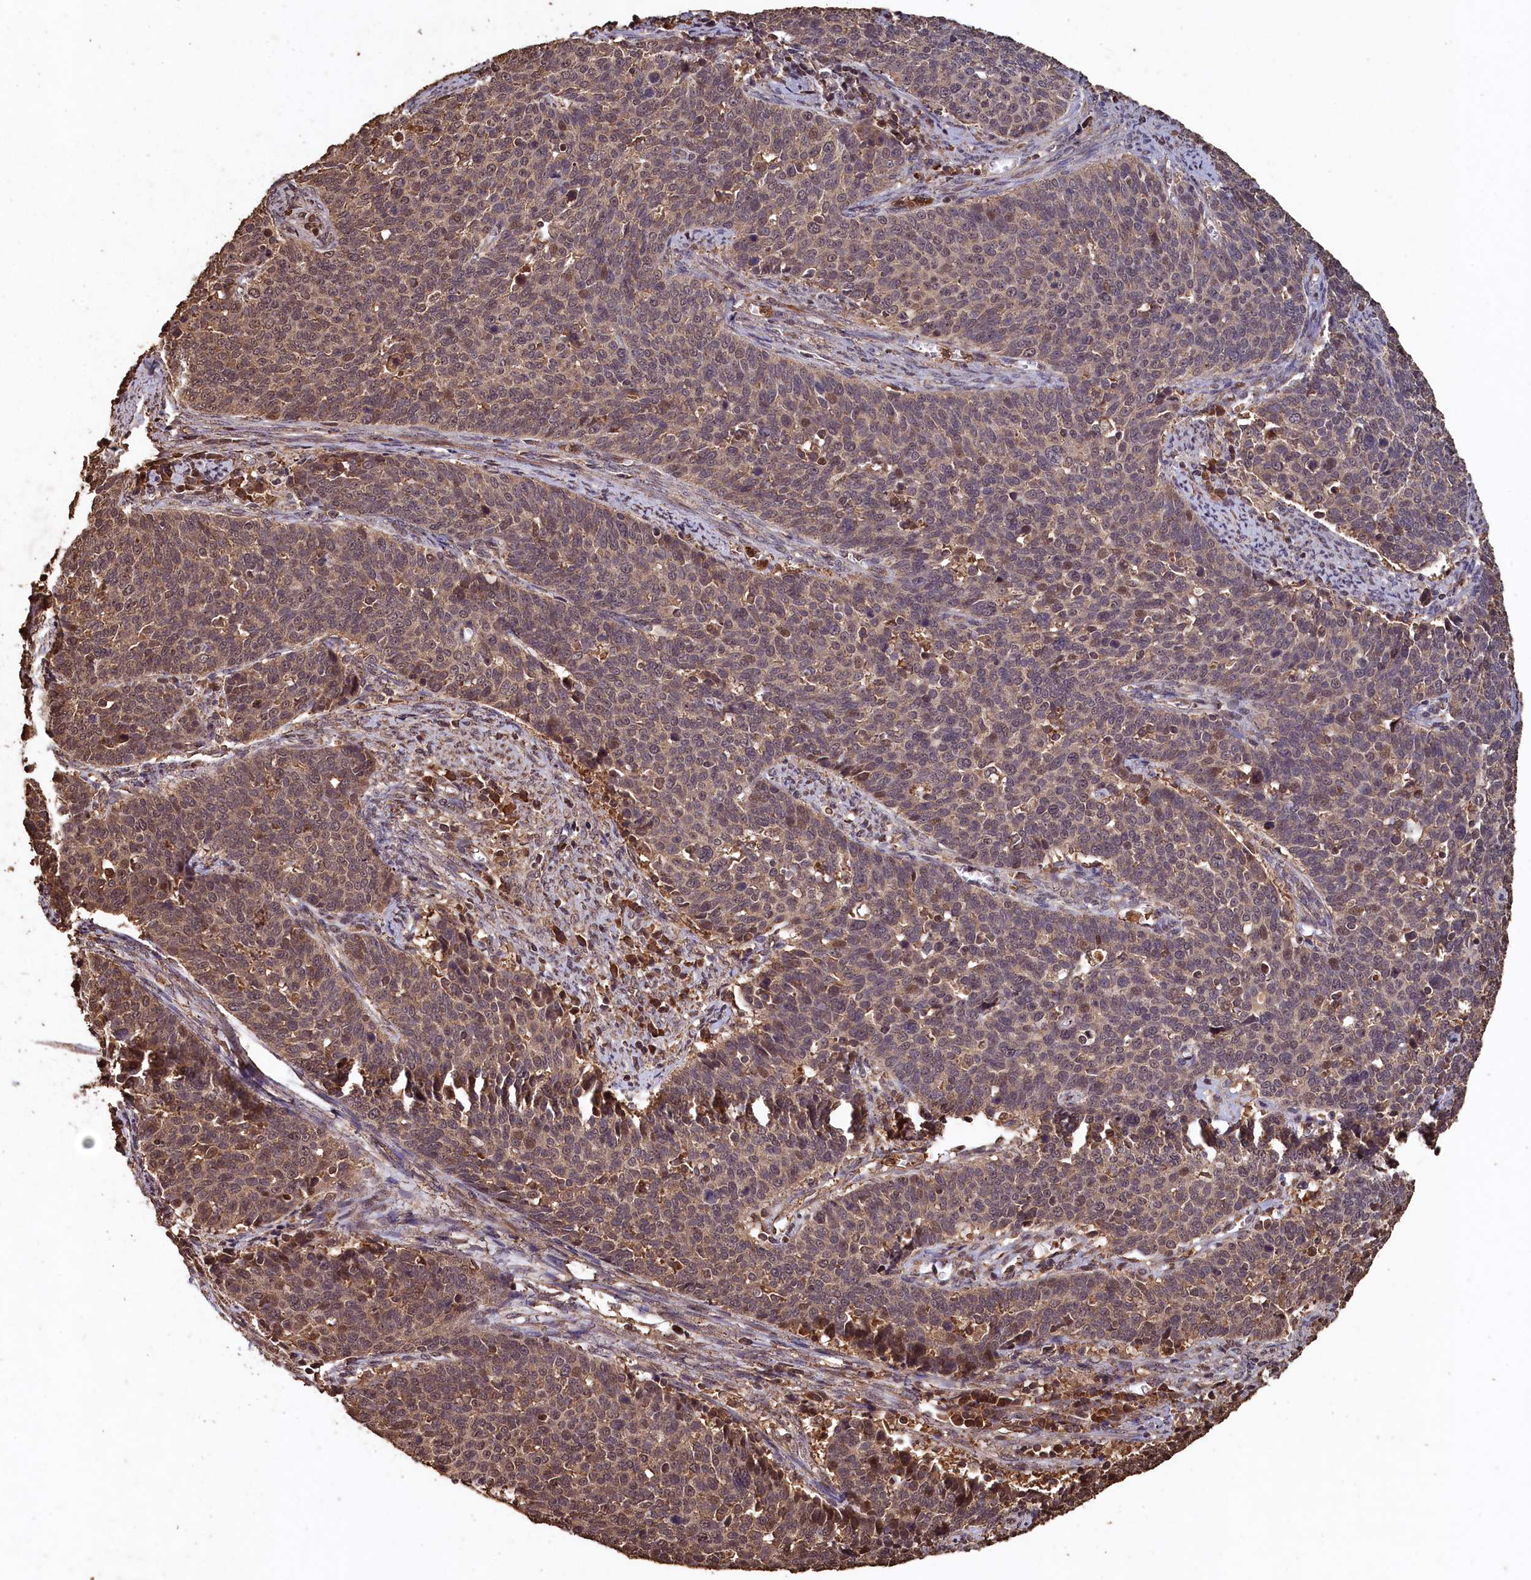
{"staining": {"intensity": "moderate", "quantity": ">75%", "location": "cytoplasmic/membranous,nuclear"}, "tissue": "cervical cancer", "cell_type": "Tumor cells", "image_type": "cancer", "snomed": [{"axis": "morphology", "description": "Squamous cell carcinoma, NOS"}, {"axis": "topography", "description": "Cervix"}], "caption": "Immunohistochemical staining of human cervical cancer displays medium levels of moderate cytoplasmic/membranous and nuclear positivity in approximately >75% of tumor cells.", "gene": "CEP57L1", "patient": {"sex": "female", "age": 39}}